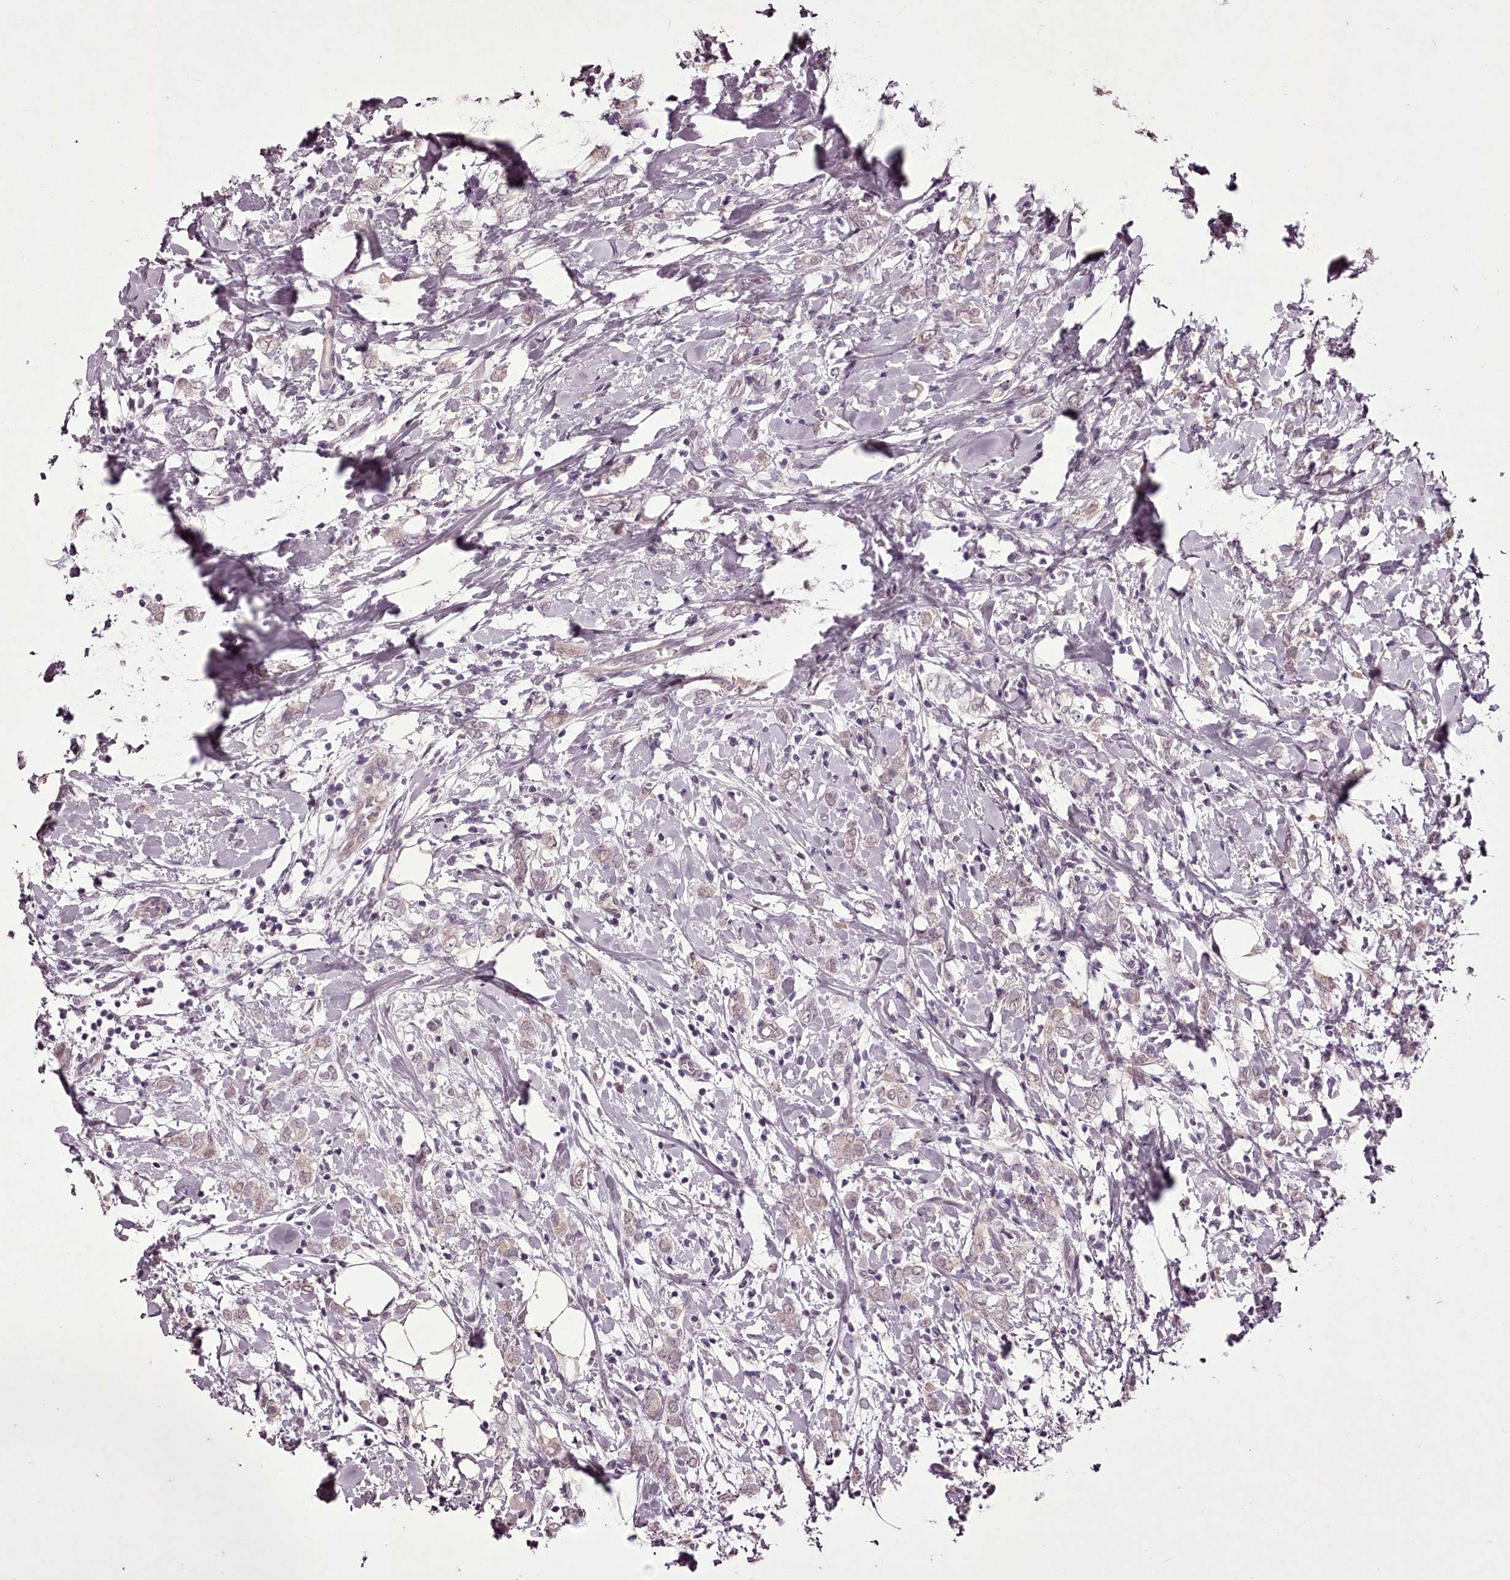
{"staining": {"intensity": "negative", "quantity": "none", "location": "none"}, "tissue": "breast cancer", "cell_type": "Tumor cells", "image_type": "cancer", "snomed": [{"axis": "morphology", "description": "Normal tissue, NOS"}, {"axis": "morphology", "description": "Lobular carcinoma"}, {"axis": "topography", "description": "Breast"}], "caption": "Human breast lobular carcinoma stained for a protein using immunohistochemistry (IHC) exhibits no staining in tumor cells.", "gene": "C1orf56", "patient": {"sex": "female", "age": 47}}